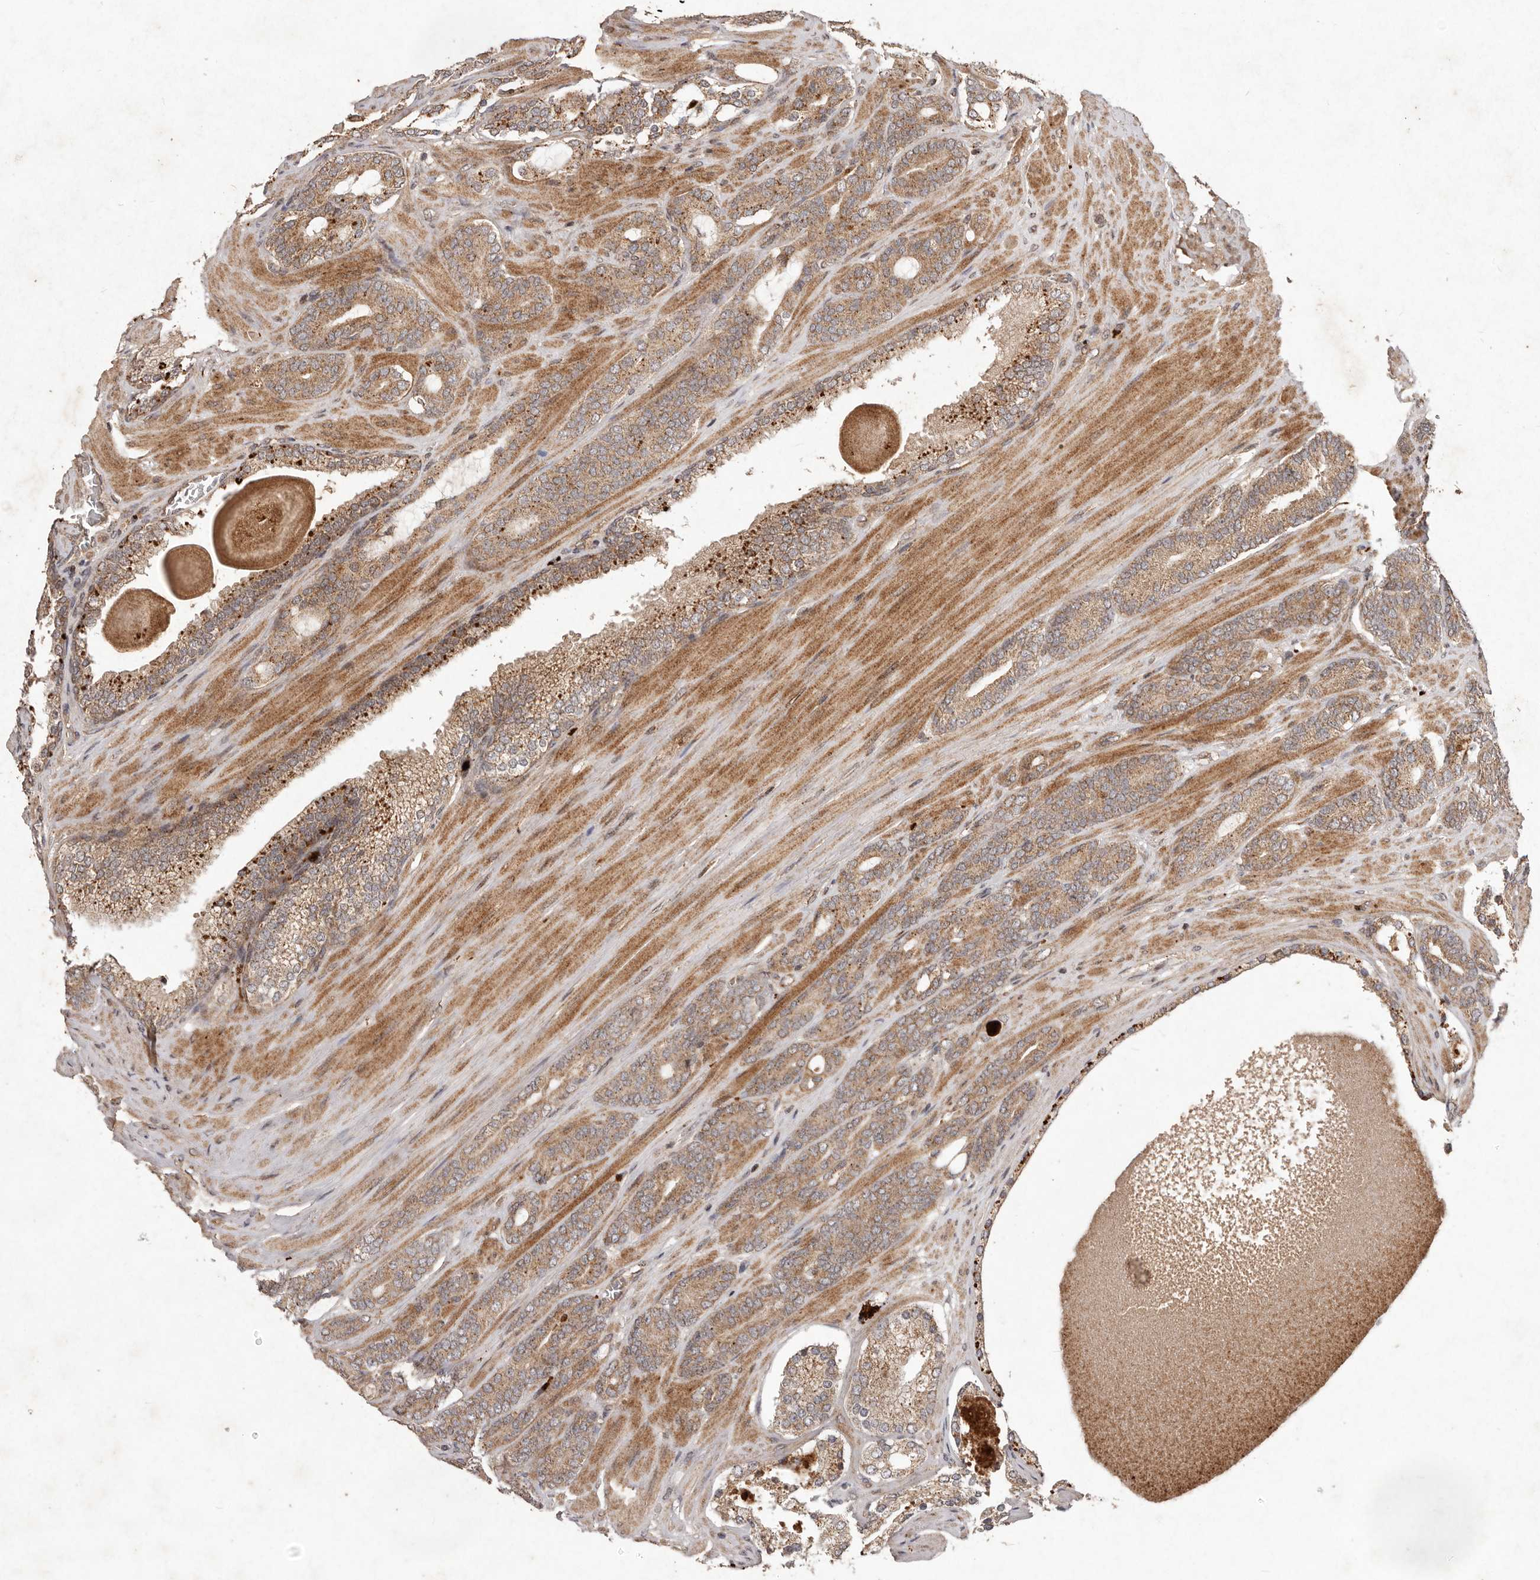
{"staining": {"intensity": "moderate", "quantity": ">75%", "location": "cytoplasmic/membranous"}, "tissue": "prostate cancer", "cell_type": "Tumor cells", "image_type": "cancer", "snomed": [{"axis": "morphology", "description": "Adenocarcinoma, Low grade"}, {"axis": "topography", "description": "Prostate"}], "caption": "A brown stain shows moderate cytoplasmic/membranous positivity of a protein in human prostate adenocarcinoma (low-grade) tumor cells.", "gene": "PLOD2", "patient": {"sex": "male", "age": 63}}